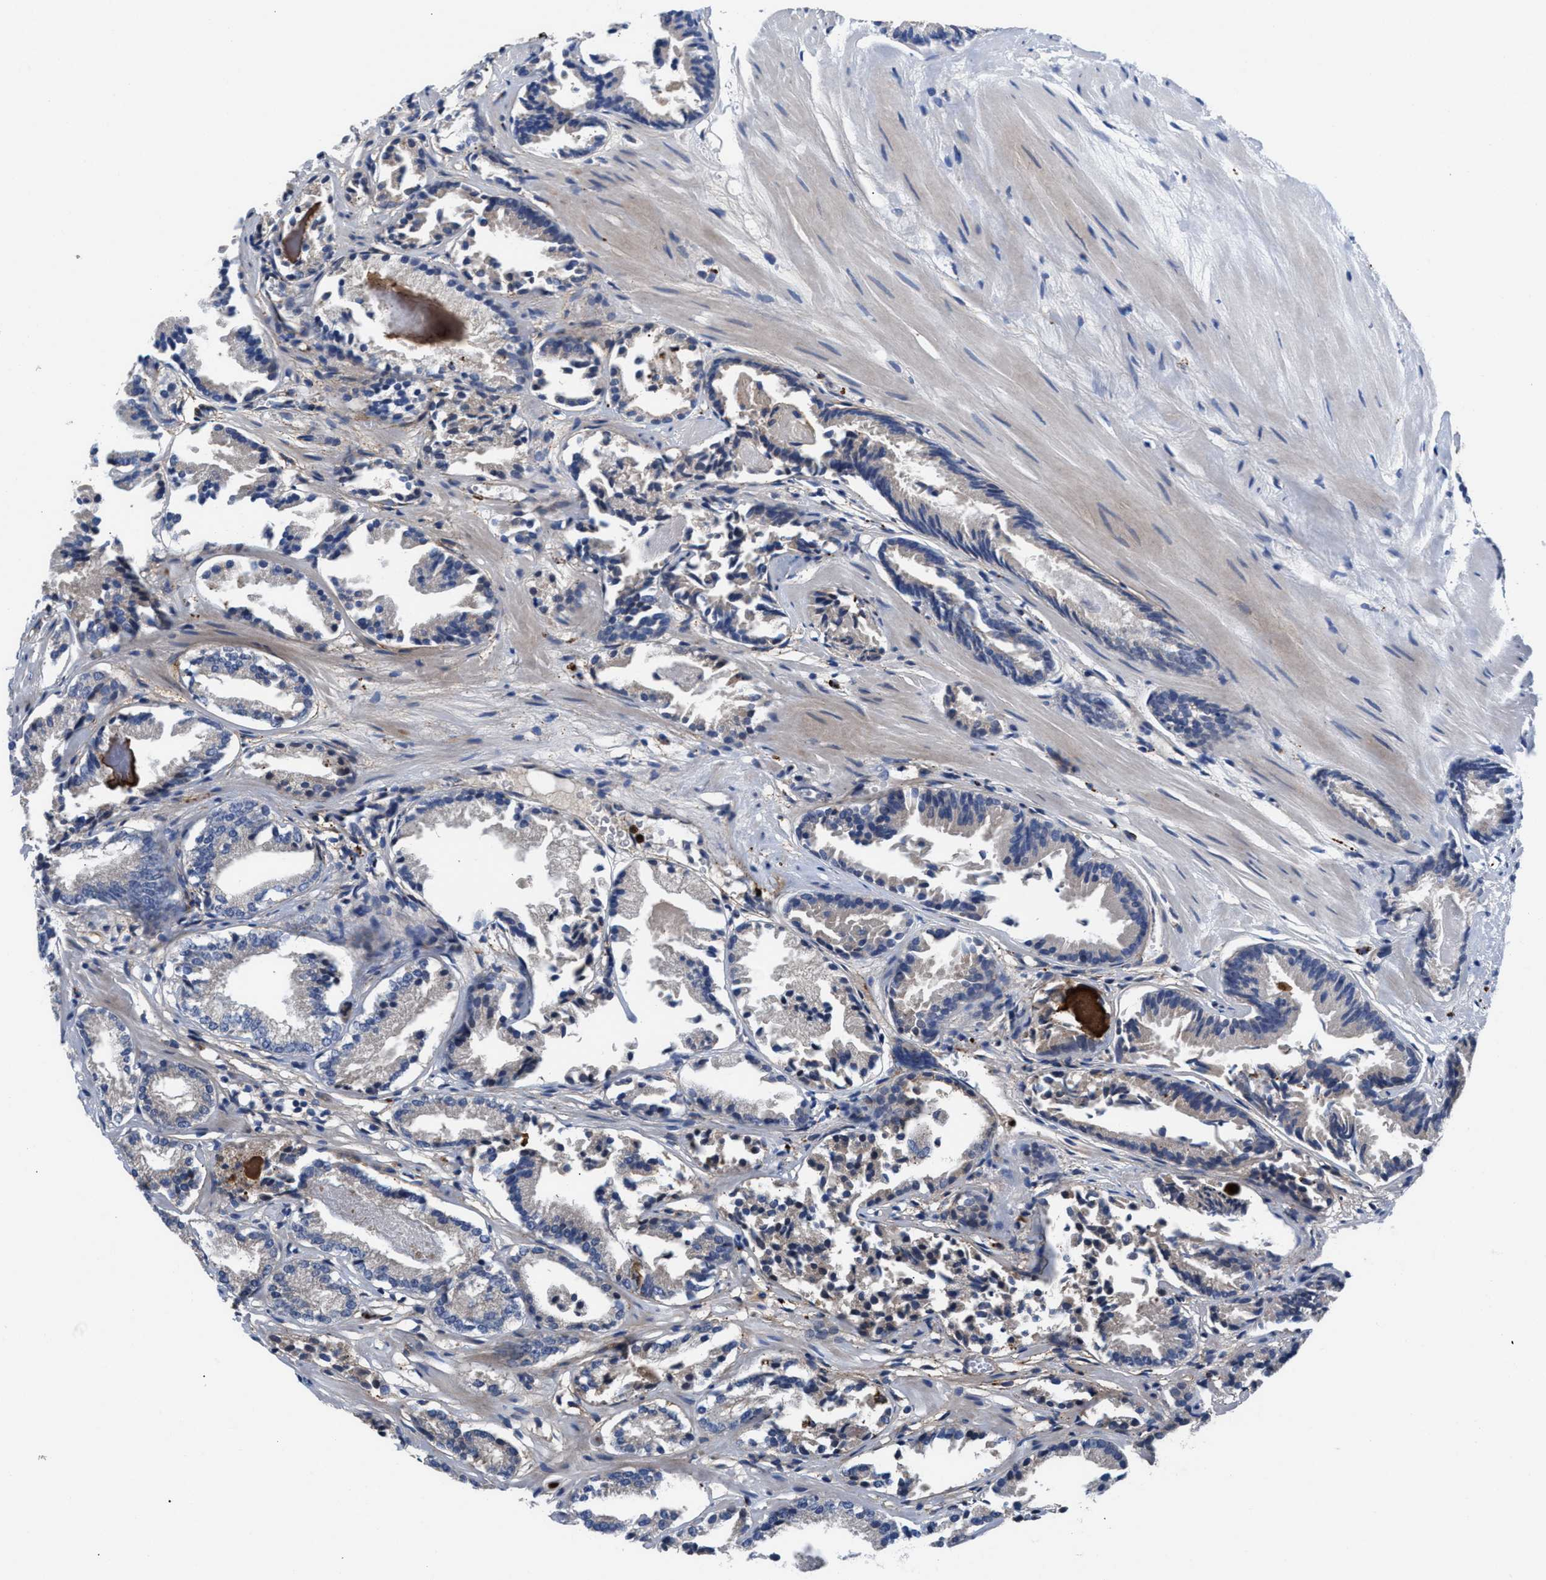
{"staining": {"intensity": "negative", "quantity": "none", "location": "none"}, "tissue": "prostate cancer", "cell_type": "Tumor cells", "image_type": "cancer", "snomed": [{"axis": "morphology", "description": "Adenocarcinoma, Low grade"}, {"axis": "topography", "description": "Prostate"}], "caption": "This is an immunohistochemistry (IHC) photomicrograph of human prostate adenocarcinoma (low-grade). There is no positivity in tumor cells.", "gene": "PRR15L", "patient": {"sex": "male", "age": 51}}